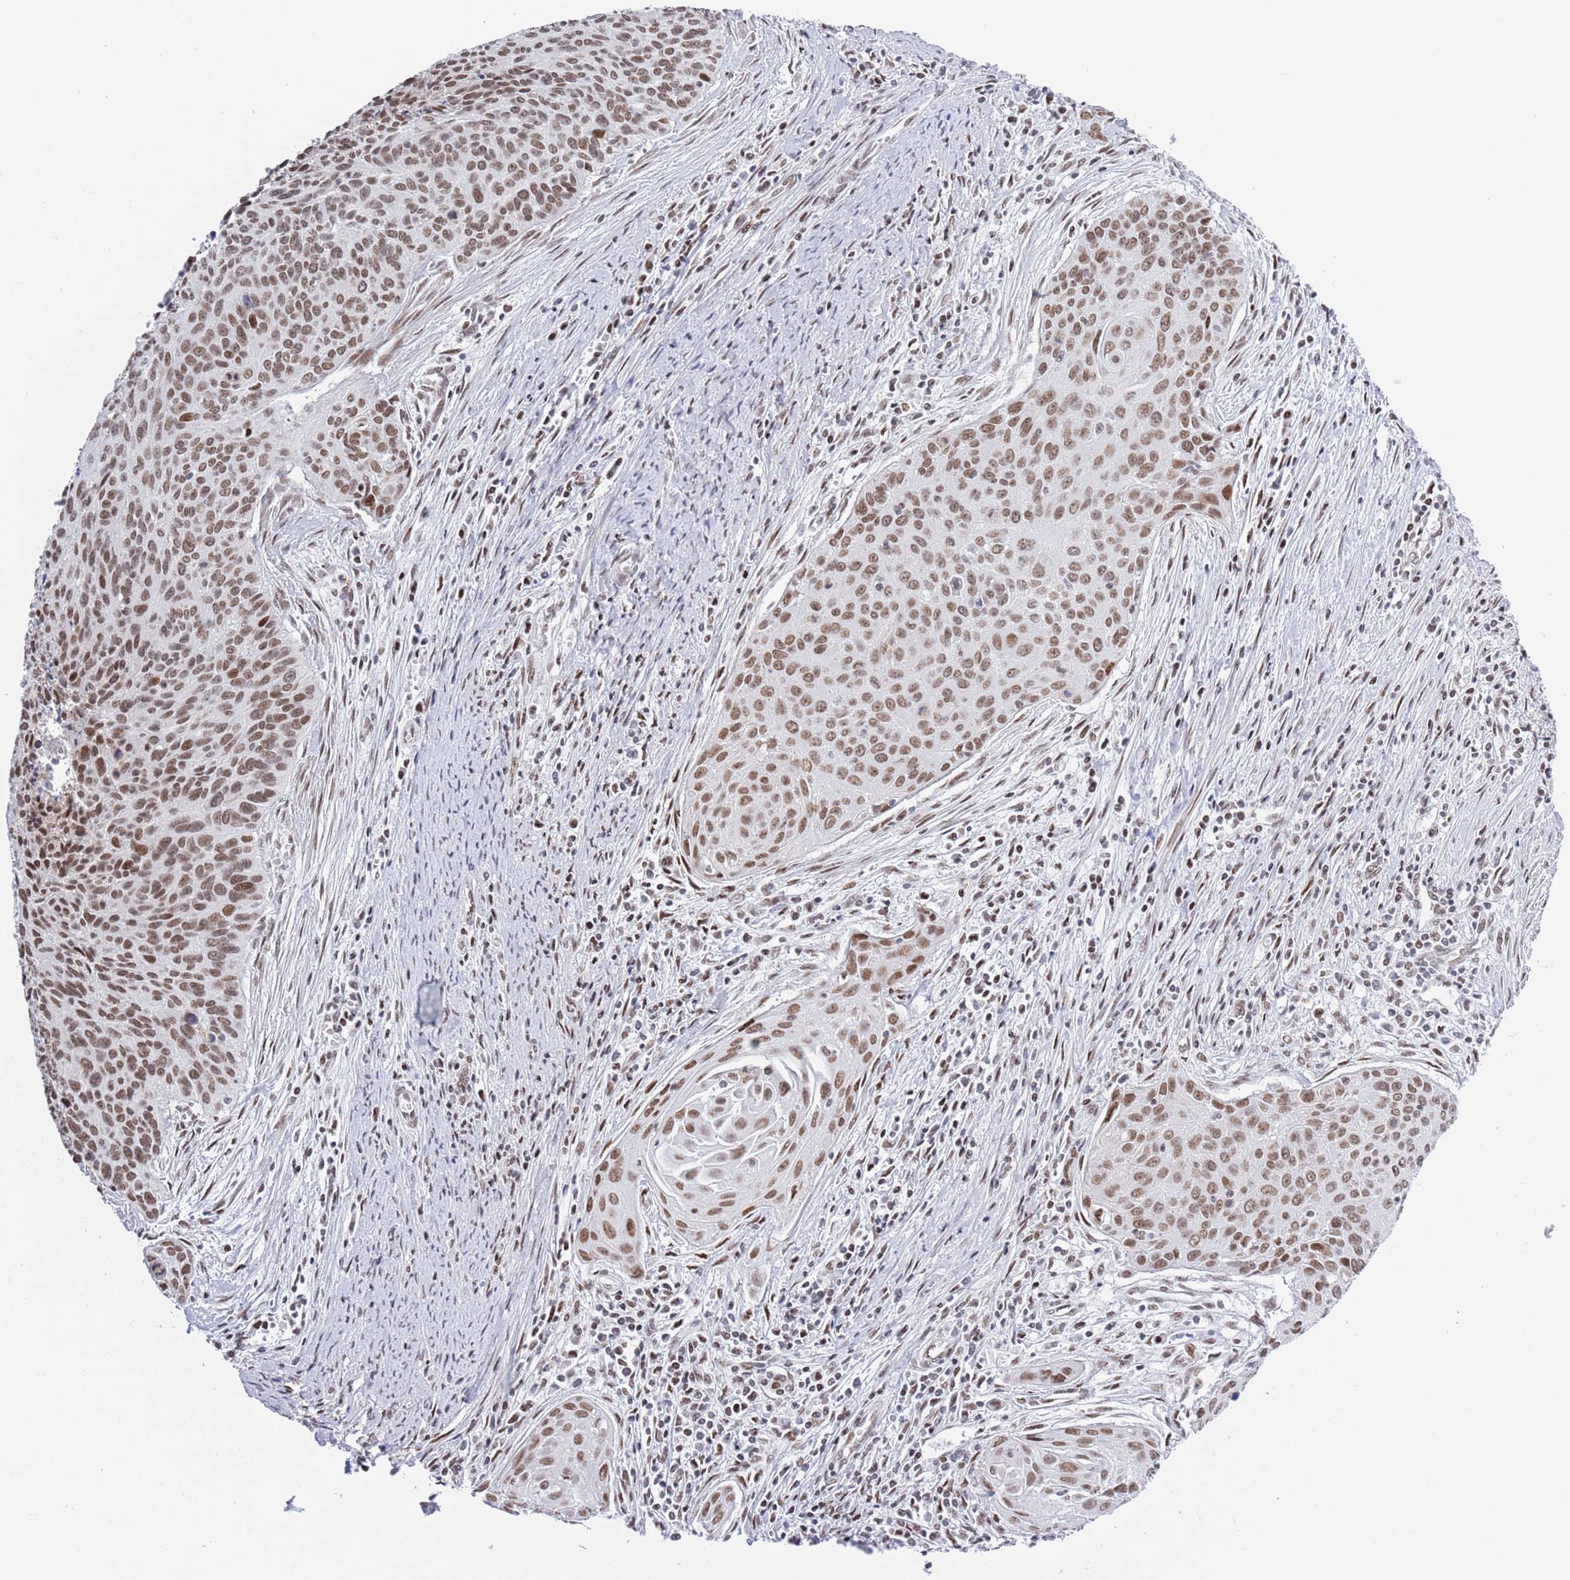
{"staining": {"intensity": "moderate", "quantity": ">75%", "location": "nuclear"}, "tissue": "cervical cancer", "cell_type": "Tumor cells", "image_type": "cancer", "snomed": [{"axis": "morphology", "description": "Squamous cell carcinoma, NOS"}, {"axis": "topography", "description": "Cervix"}], "caption": "Immunohistochemical staining of squamous cell carcinoma (cervical) shows medium levels of moderate nuclear protein positivity in about >75% of tumor cells.", "gene": "ZNF382", "patient": {"sex": "female", "age": 55}}